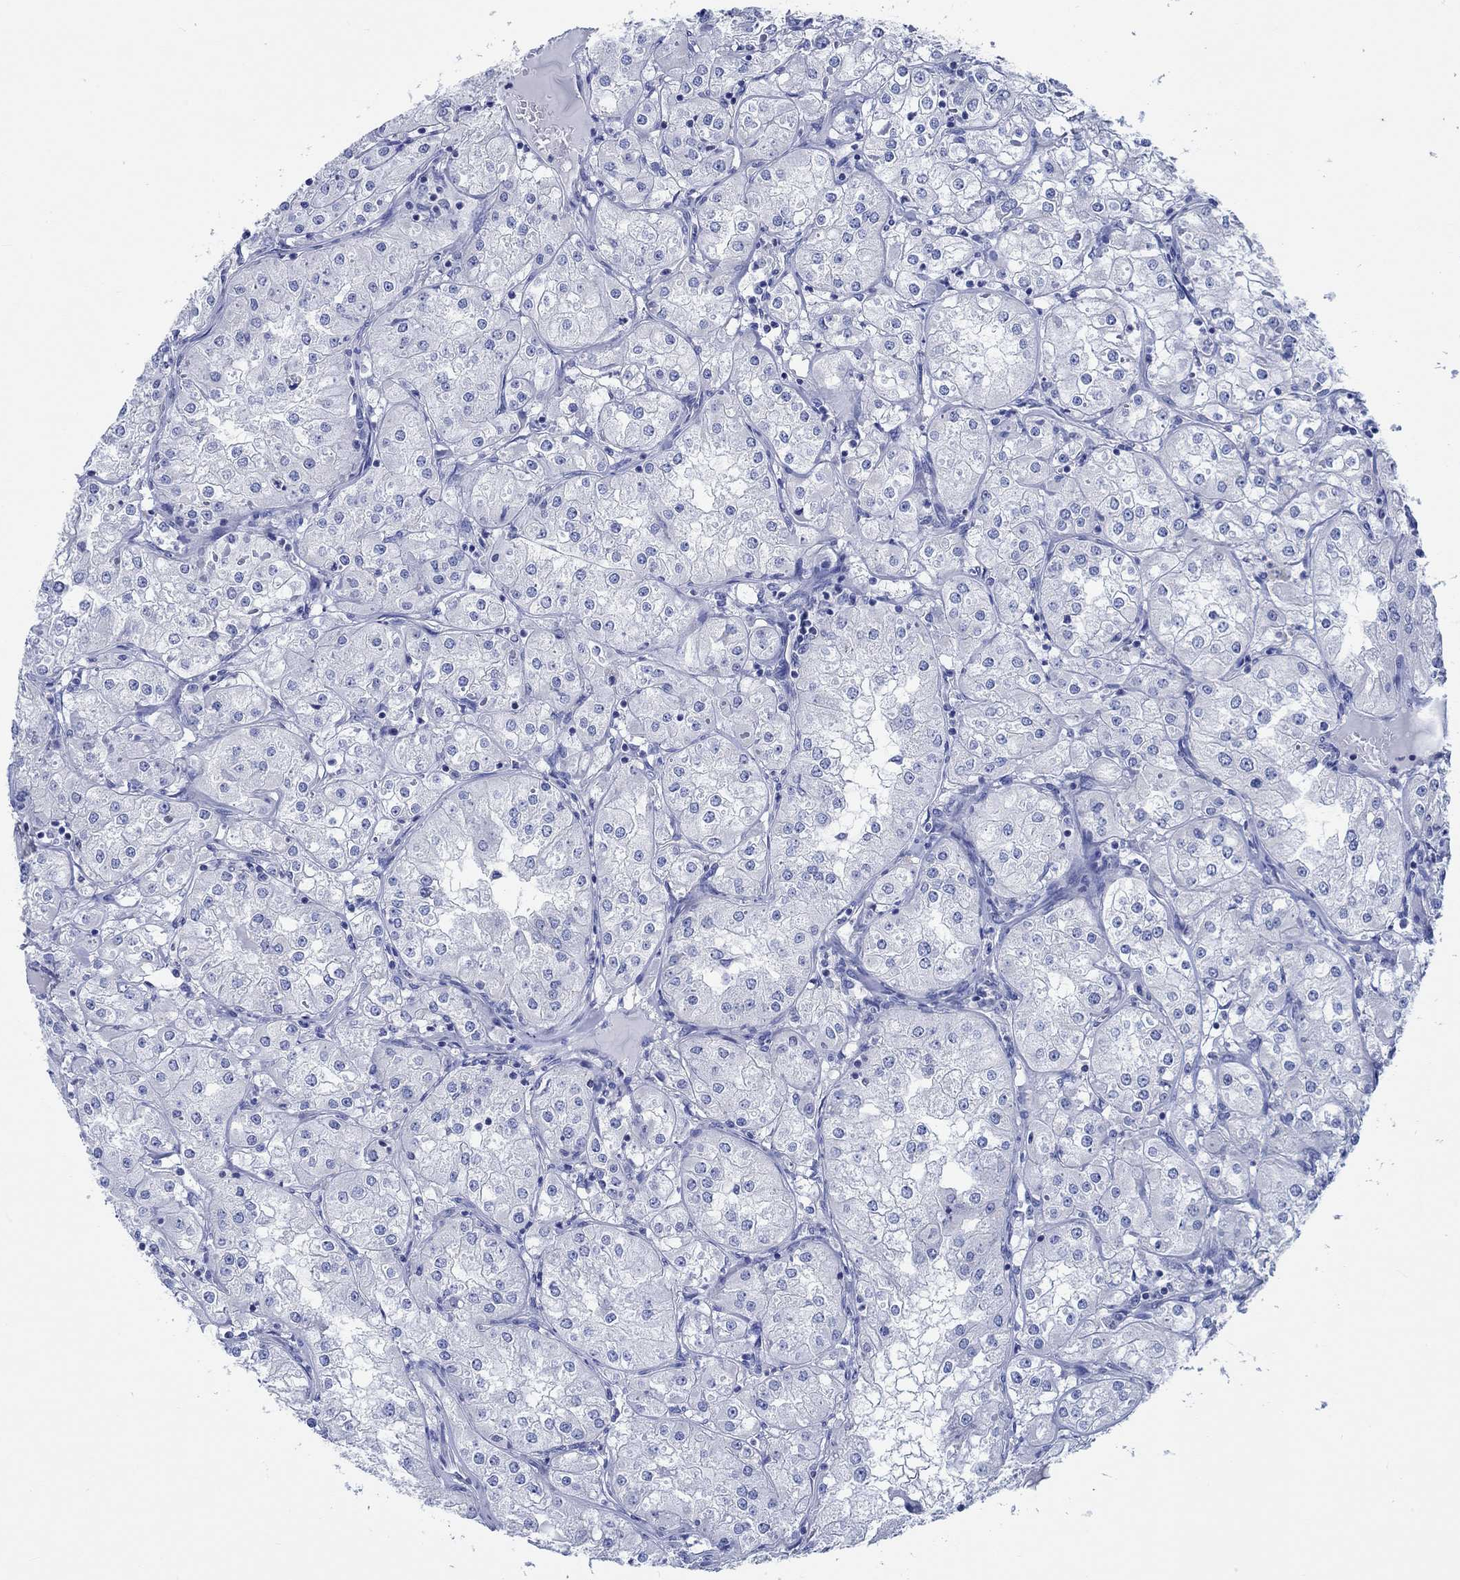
{"staining": {"intensity": "negative", "quantity": "none", "location": "none"}, "tissue": "renal cancer", "cell_type": "Tumor cells", "image_type": "cancer", "snomed": [{"axis": "morphology", "description": "Adenocarcinoma, NOS"}, {"axis": "topography", "description": "Kidney"}], "caption": "Human adenocarcinoma (renal) stained for a protein using immunohistochemistry displays no staining in tumor cells.", "gene": "PTPRN2", "patient": {"sex": "male", "age": 77}}